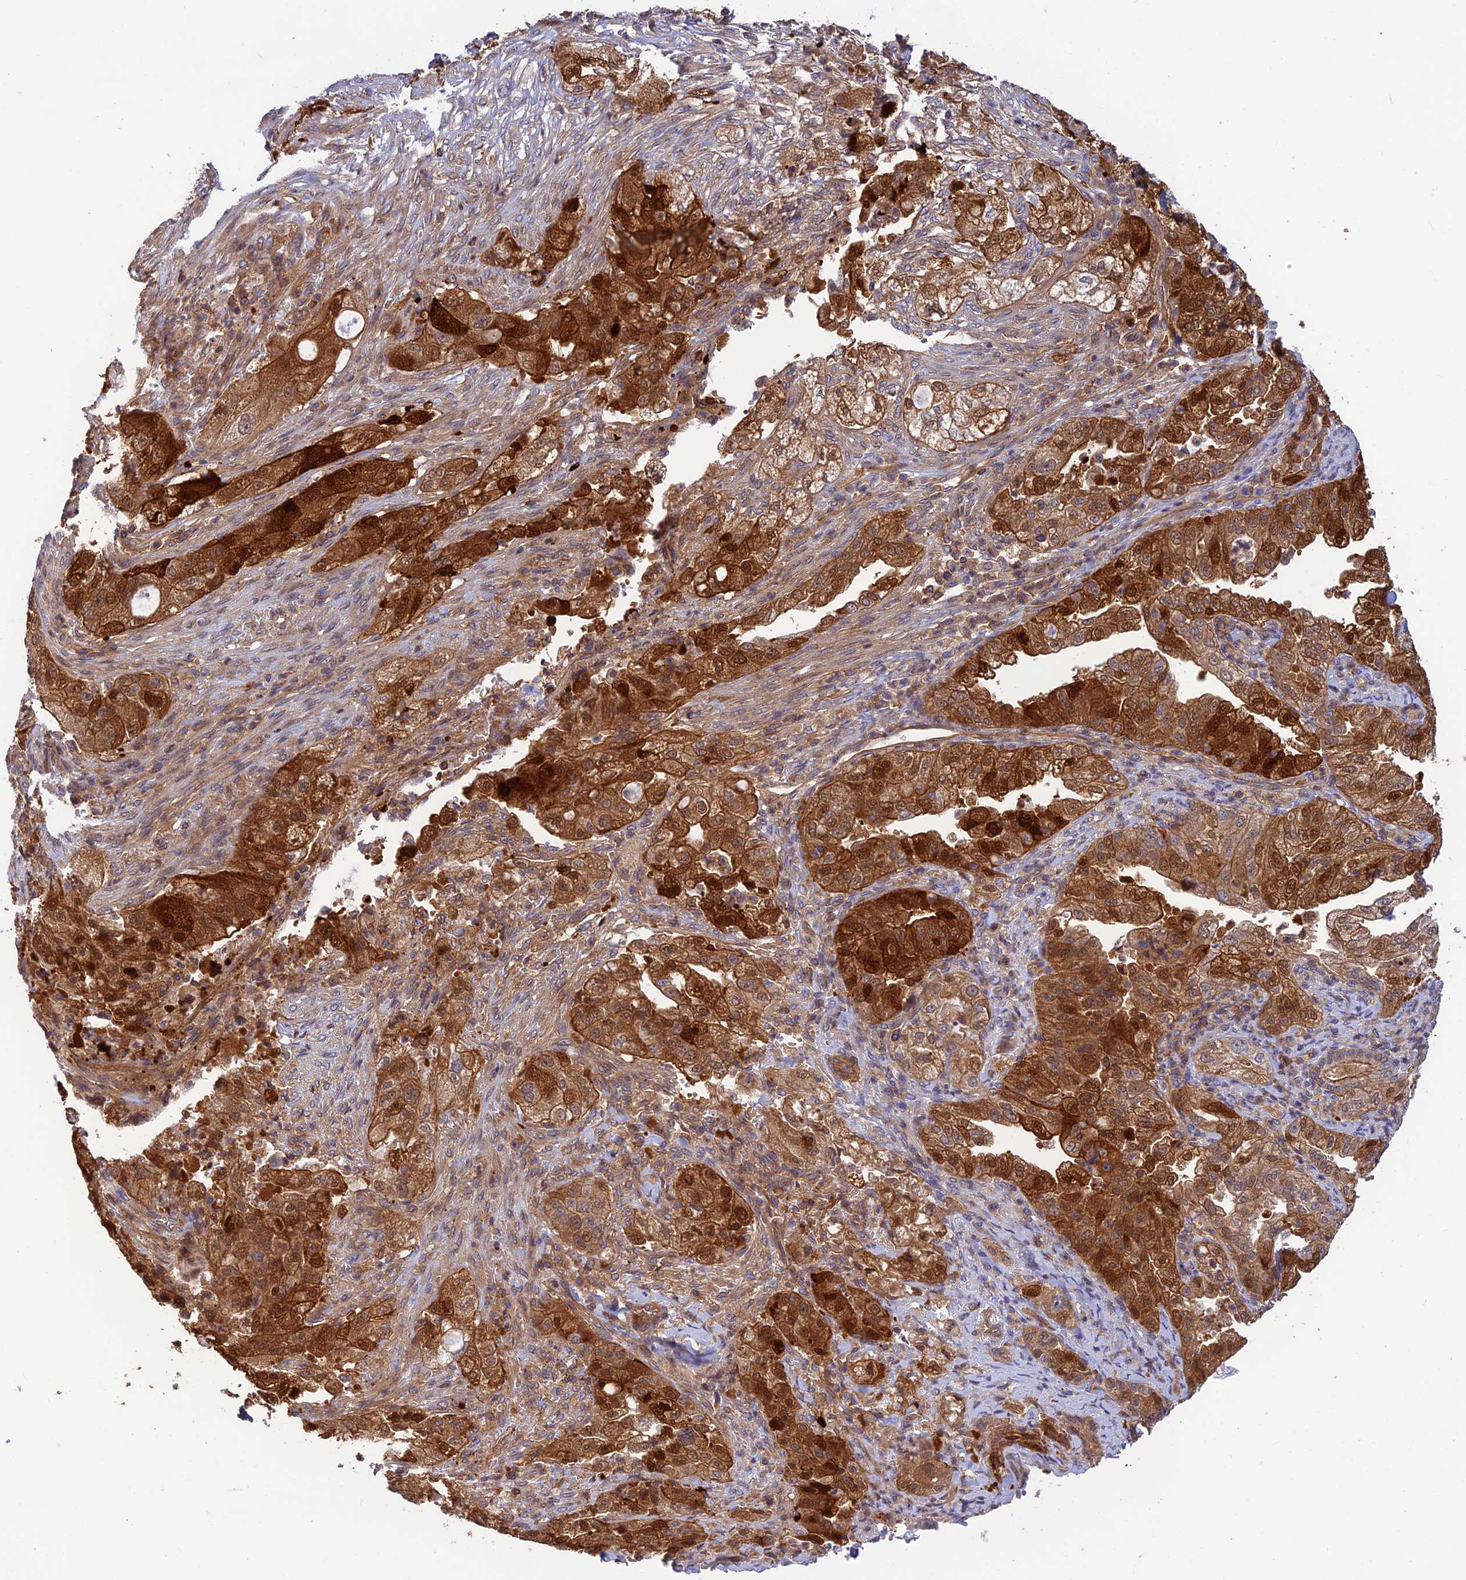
{"staining": {"intensity": "moderate", "quantity": ">75%", "location": "cytoplasmic/membranous"}, "tissue": "pancreatic cancer", "cell_type": "Tumor cells", "image_type": "cancer", "snomed": [{"axis": "morphology", "description": "Adenocarcinoma, NOS"}, {"axis": "topography", "description": "Pancreas"}], "caption": "Immunohistochemical staining of human adenocarcinoma (pancreatic) exhibits moderate cytoplasmic/membranous protein staining in approximately >75% of tumor cells.", "gene": "PPP1R12C", "patient": {"sex": "female", "age": 78}}